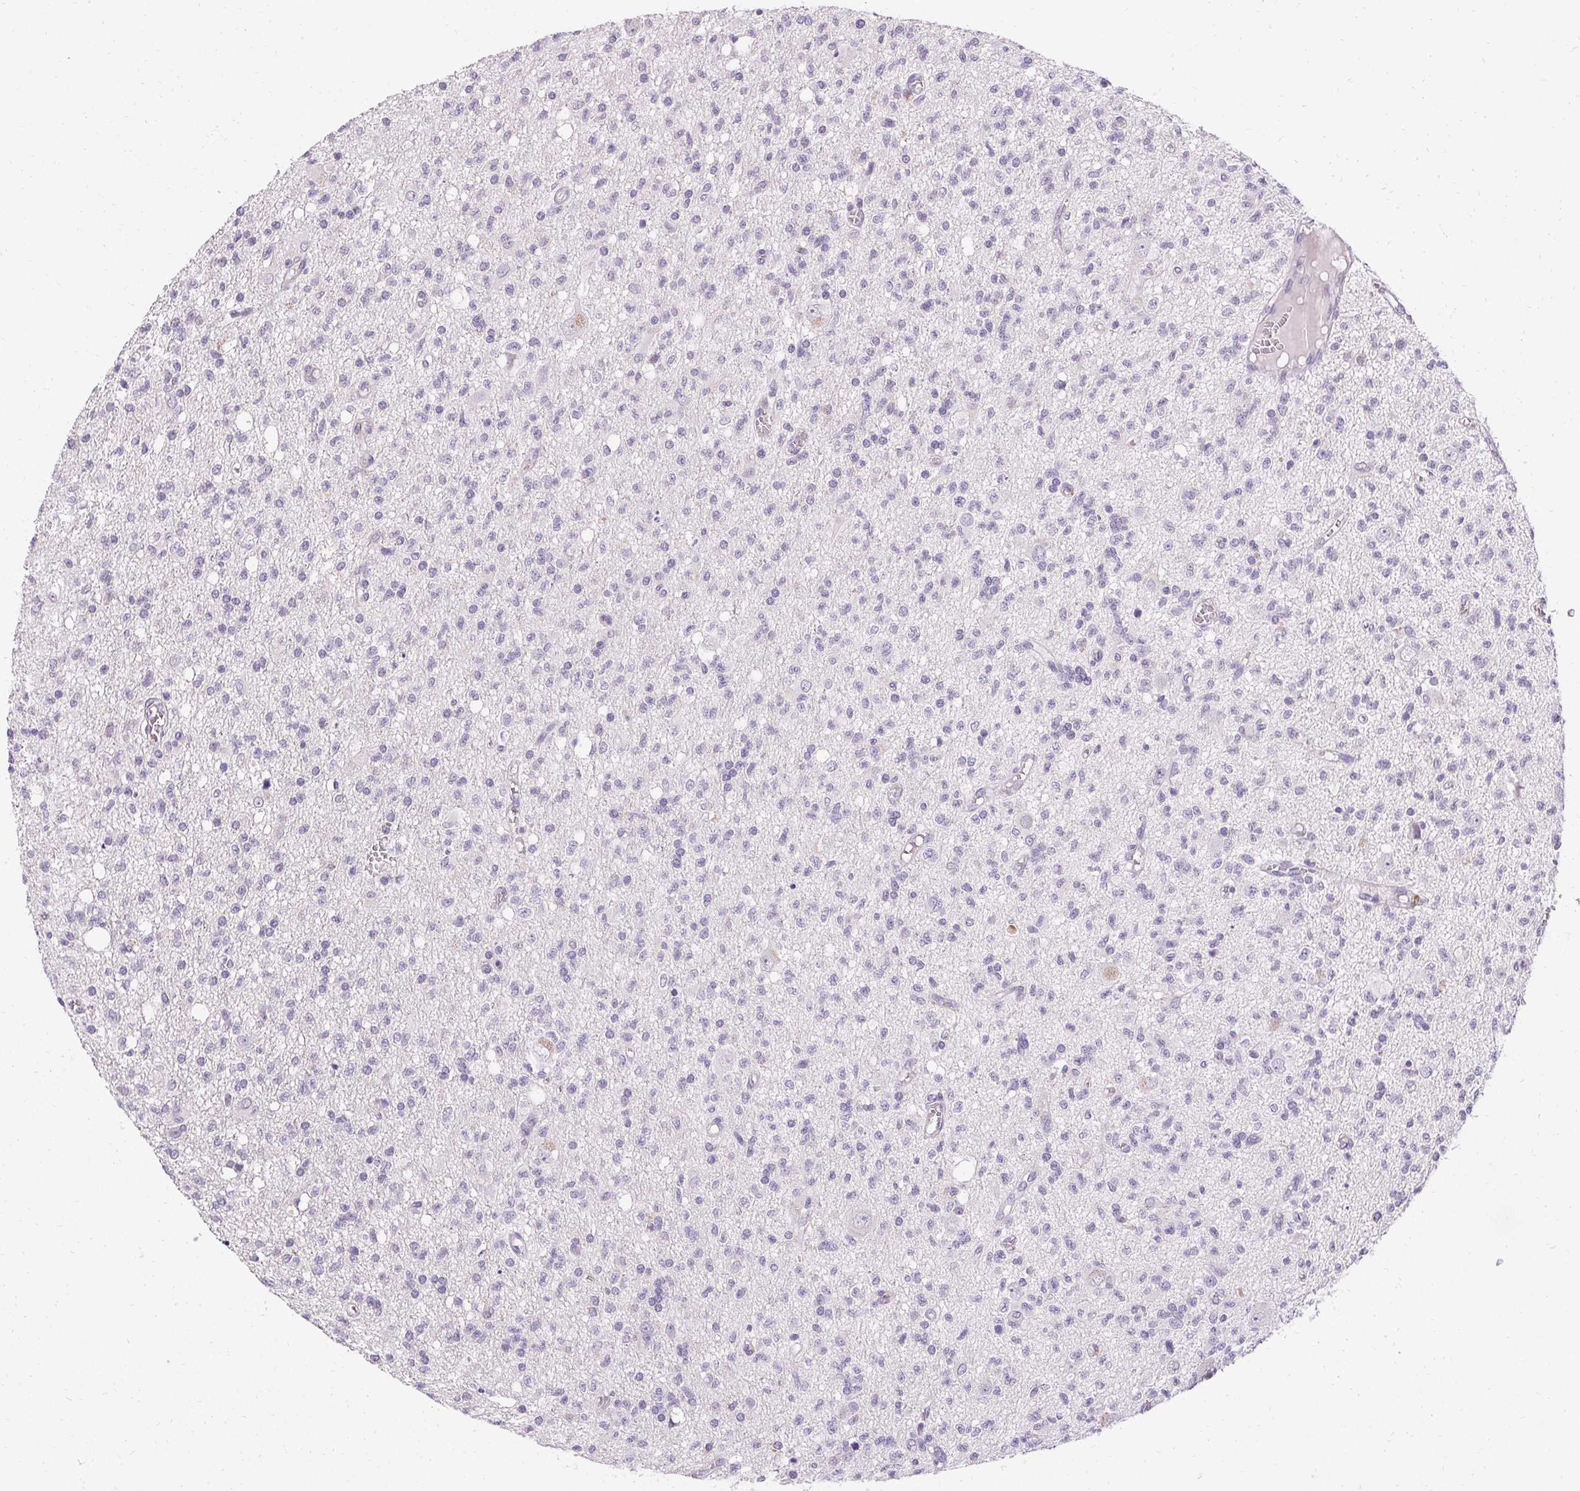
{"staining": {"intensity": "negative", "quantity": "none", "location": "none"}, "tissue": "glioma", "cell_type": "Tumor cells", "image_type": "cancer", "snomed": [{"axis": "morphology", "description": "Glioma, malignant, Low grade"}, {"axis": "topography", "description": "Brain"}], "caption": "Tumor cells show no significant protein positivity in malignant glioma (low-grade).", "gene": "HSD17B3", "patient": {"sex": "male", "age": 64}}